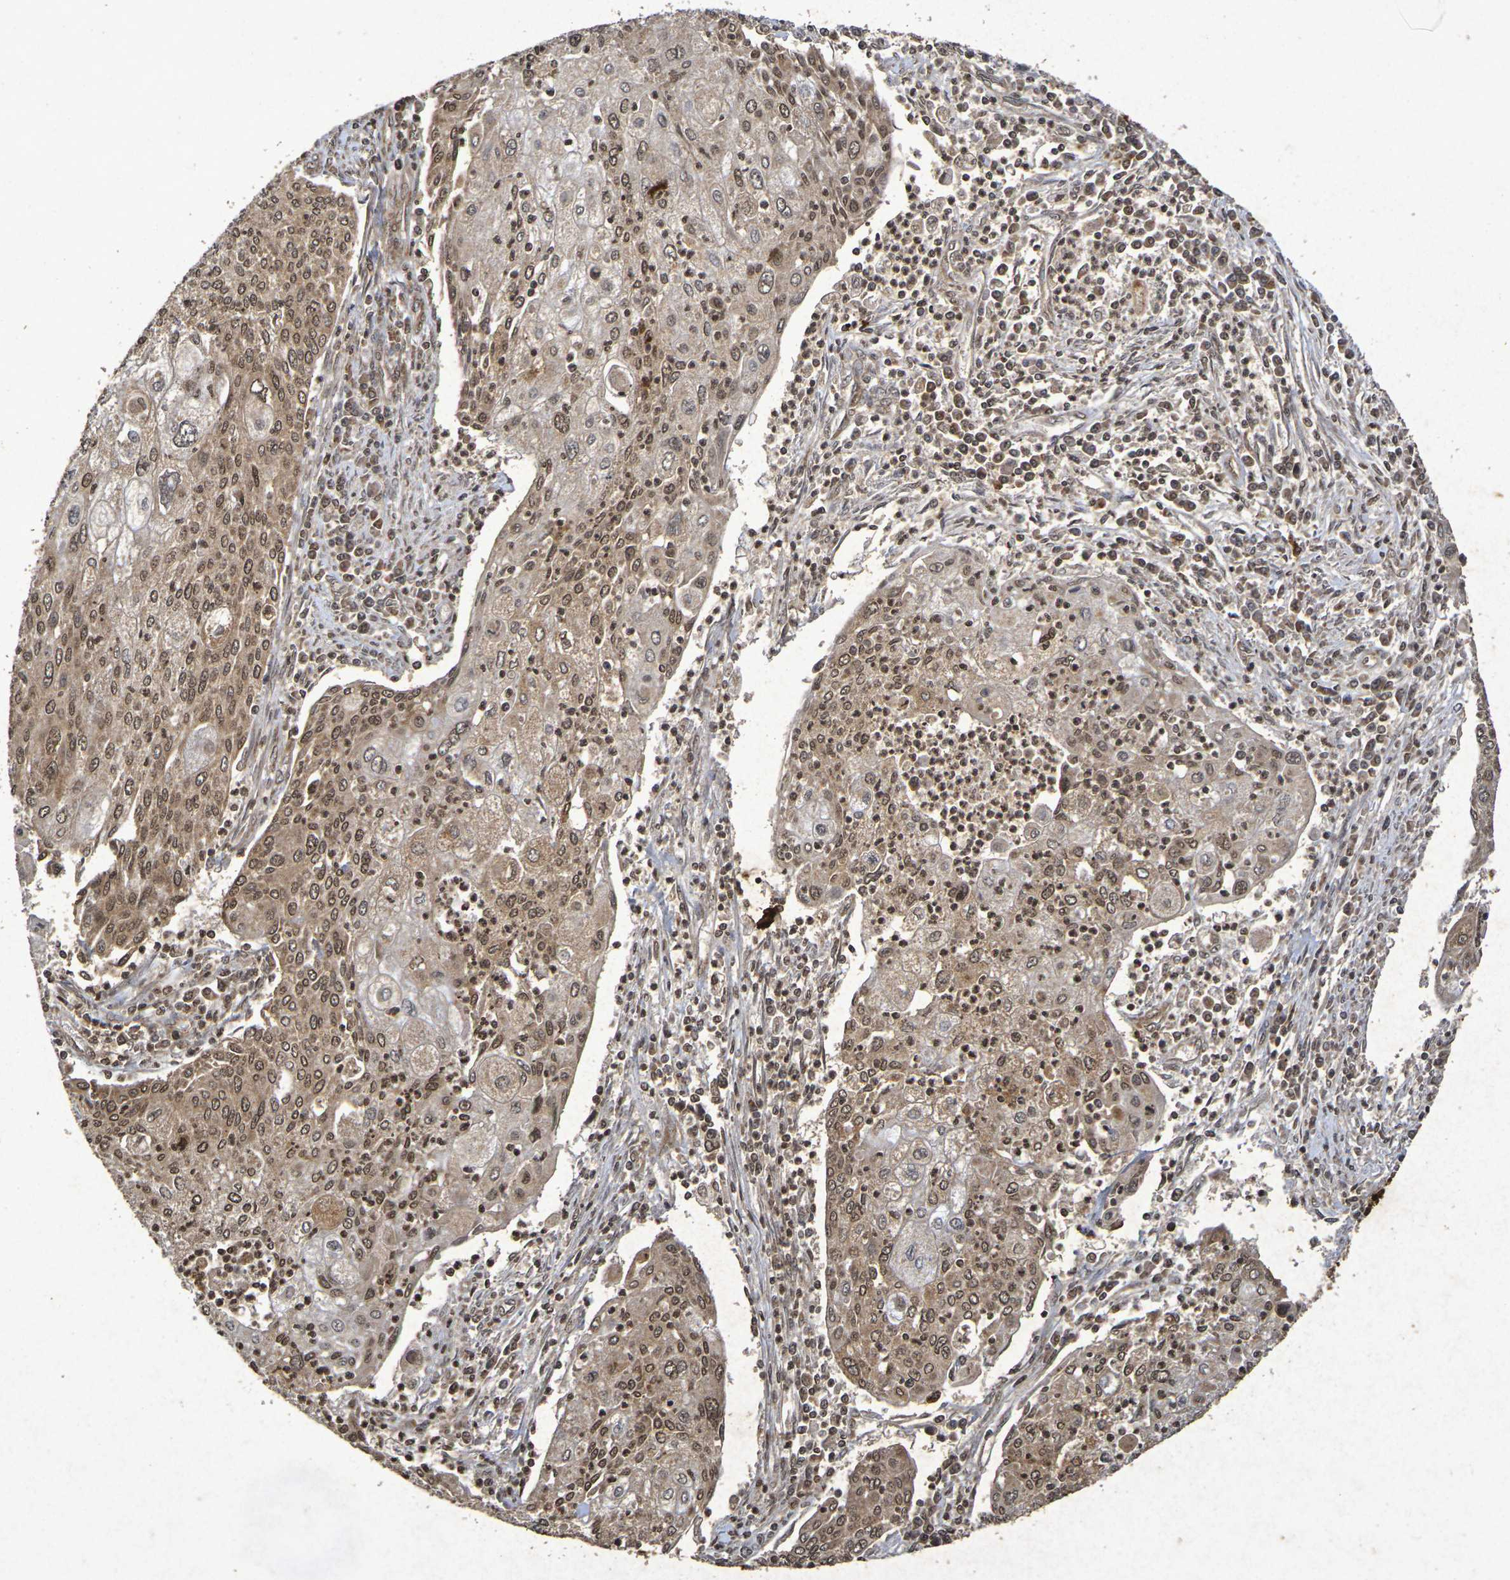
{"staining": {"intensity": "moderate", "quantity": ">75%", "location": "cytoplasmic/membranous,nuclear"}, "tissue": "cervical cancer", "cell_type": "Tumor cells", "image_type": "cancer", "snomed": [{"axis": "morphology", "description": "Squamous cell carcinoma, NOS"}, {"axis": "topography", "description": "Cervix"}], "caption": "Human cervical squamous cell carcinoma stained with a protein marker shows moderate staining in tumor cells.", "gene": "GUCY1A2", "patient": {"sex": "female", "age": 40}}